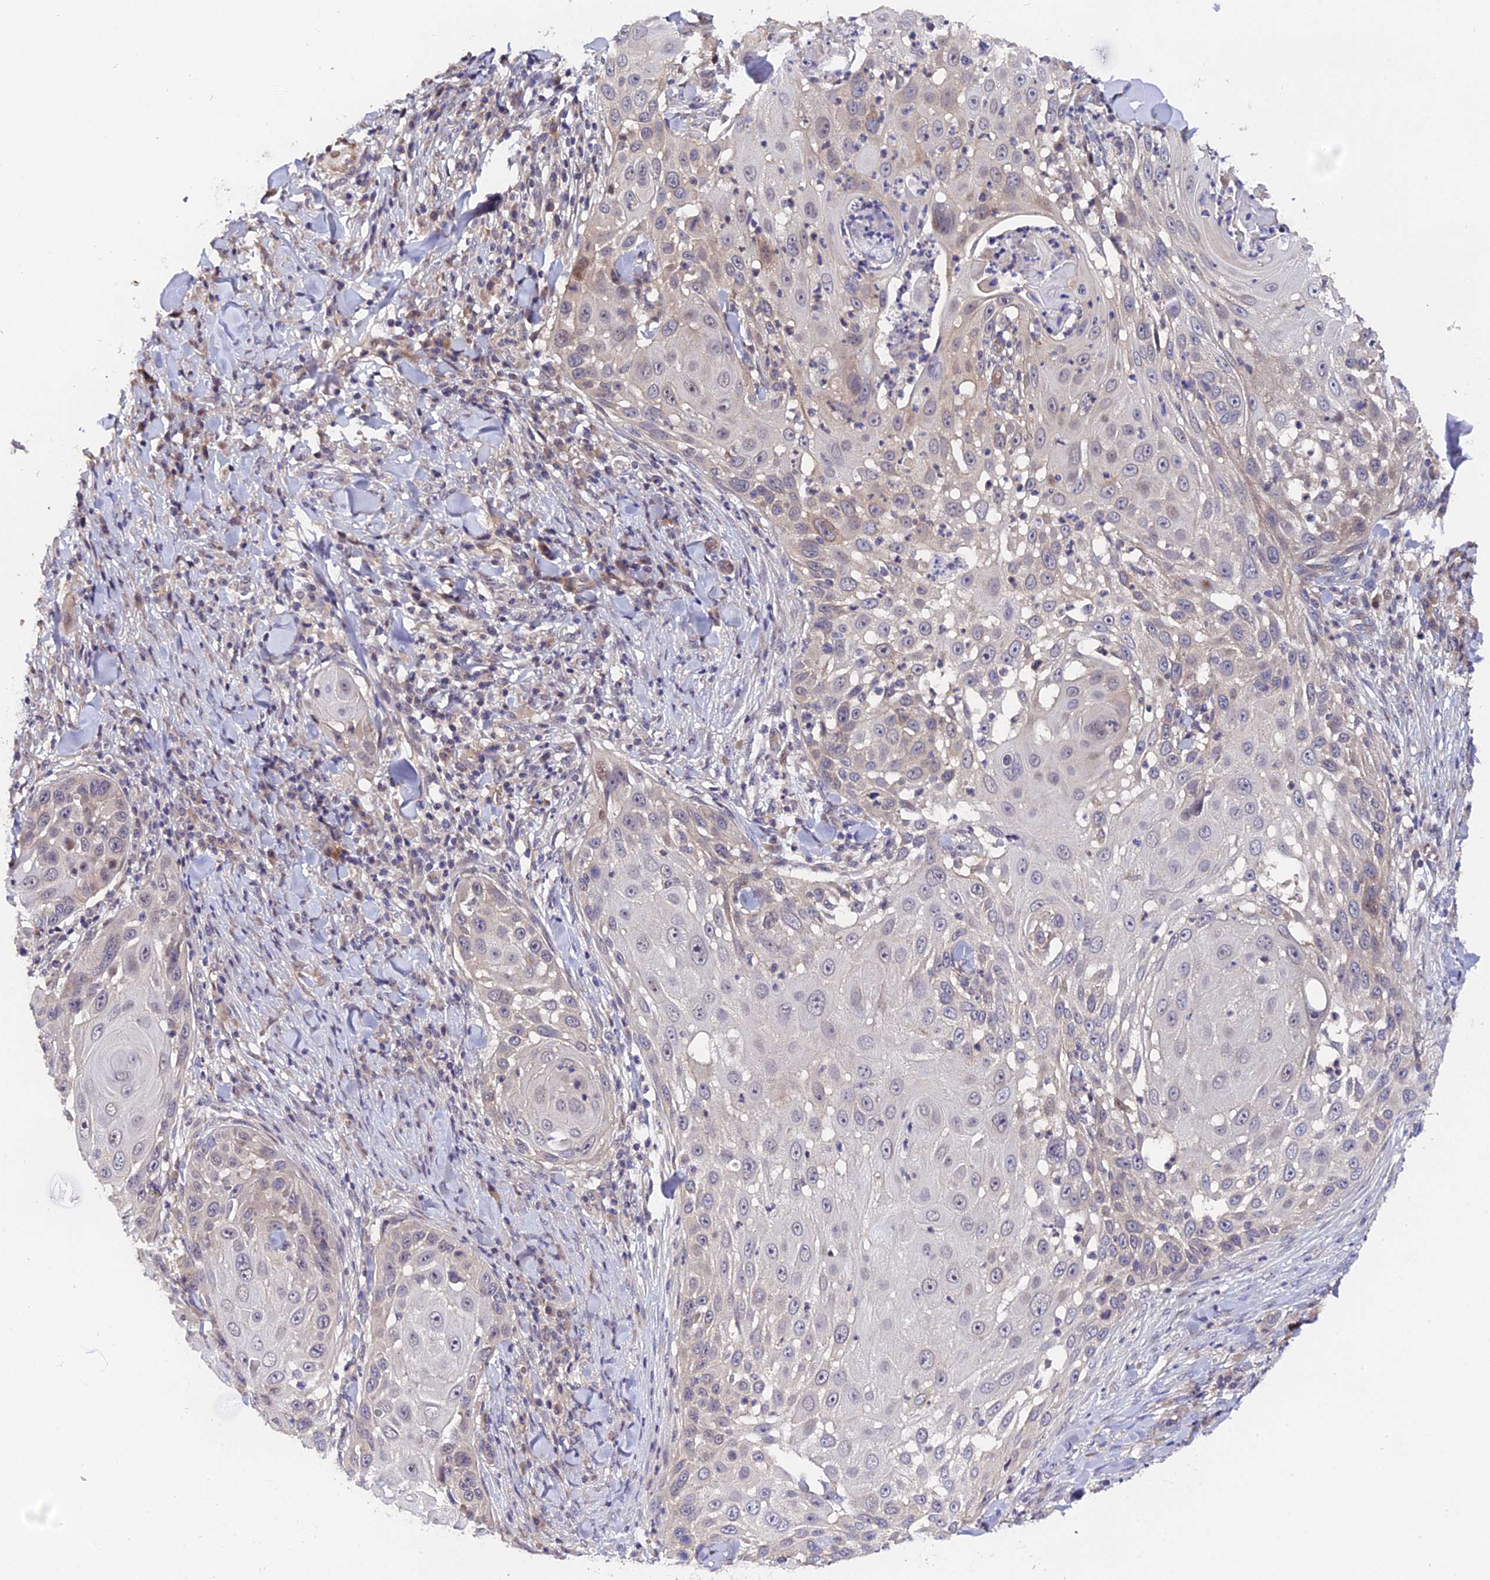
{"staining": {"intensity": "negative", "quantity": "none", "location": "none"}, "tissue": "skin cancer", "cell_type": "Tumor cells", "image_type": "cancer", "snomed": [{"axis": "morphology", "description": "Squamous cell carcinoma, NOS"}, {"axis": "topography", "description": "Skin"}], "caption": "This is an immunohistochemistry image of human skin squamous cell carcinoma. There is no positivity in tumor cells.", "gene": "TRMT1", "patient": {"sex": "female", "age": 44}}